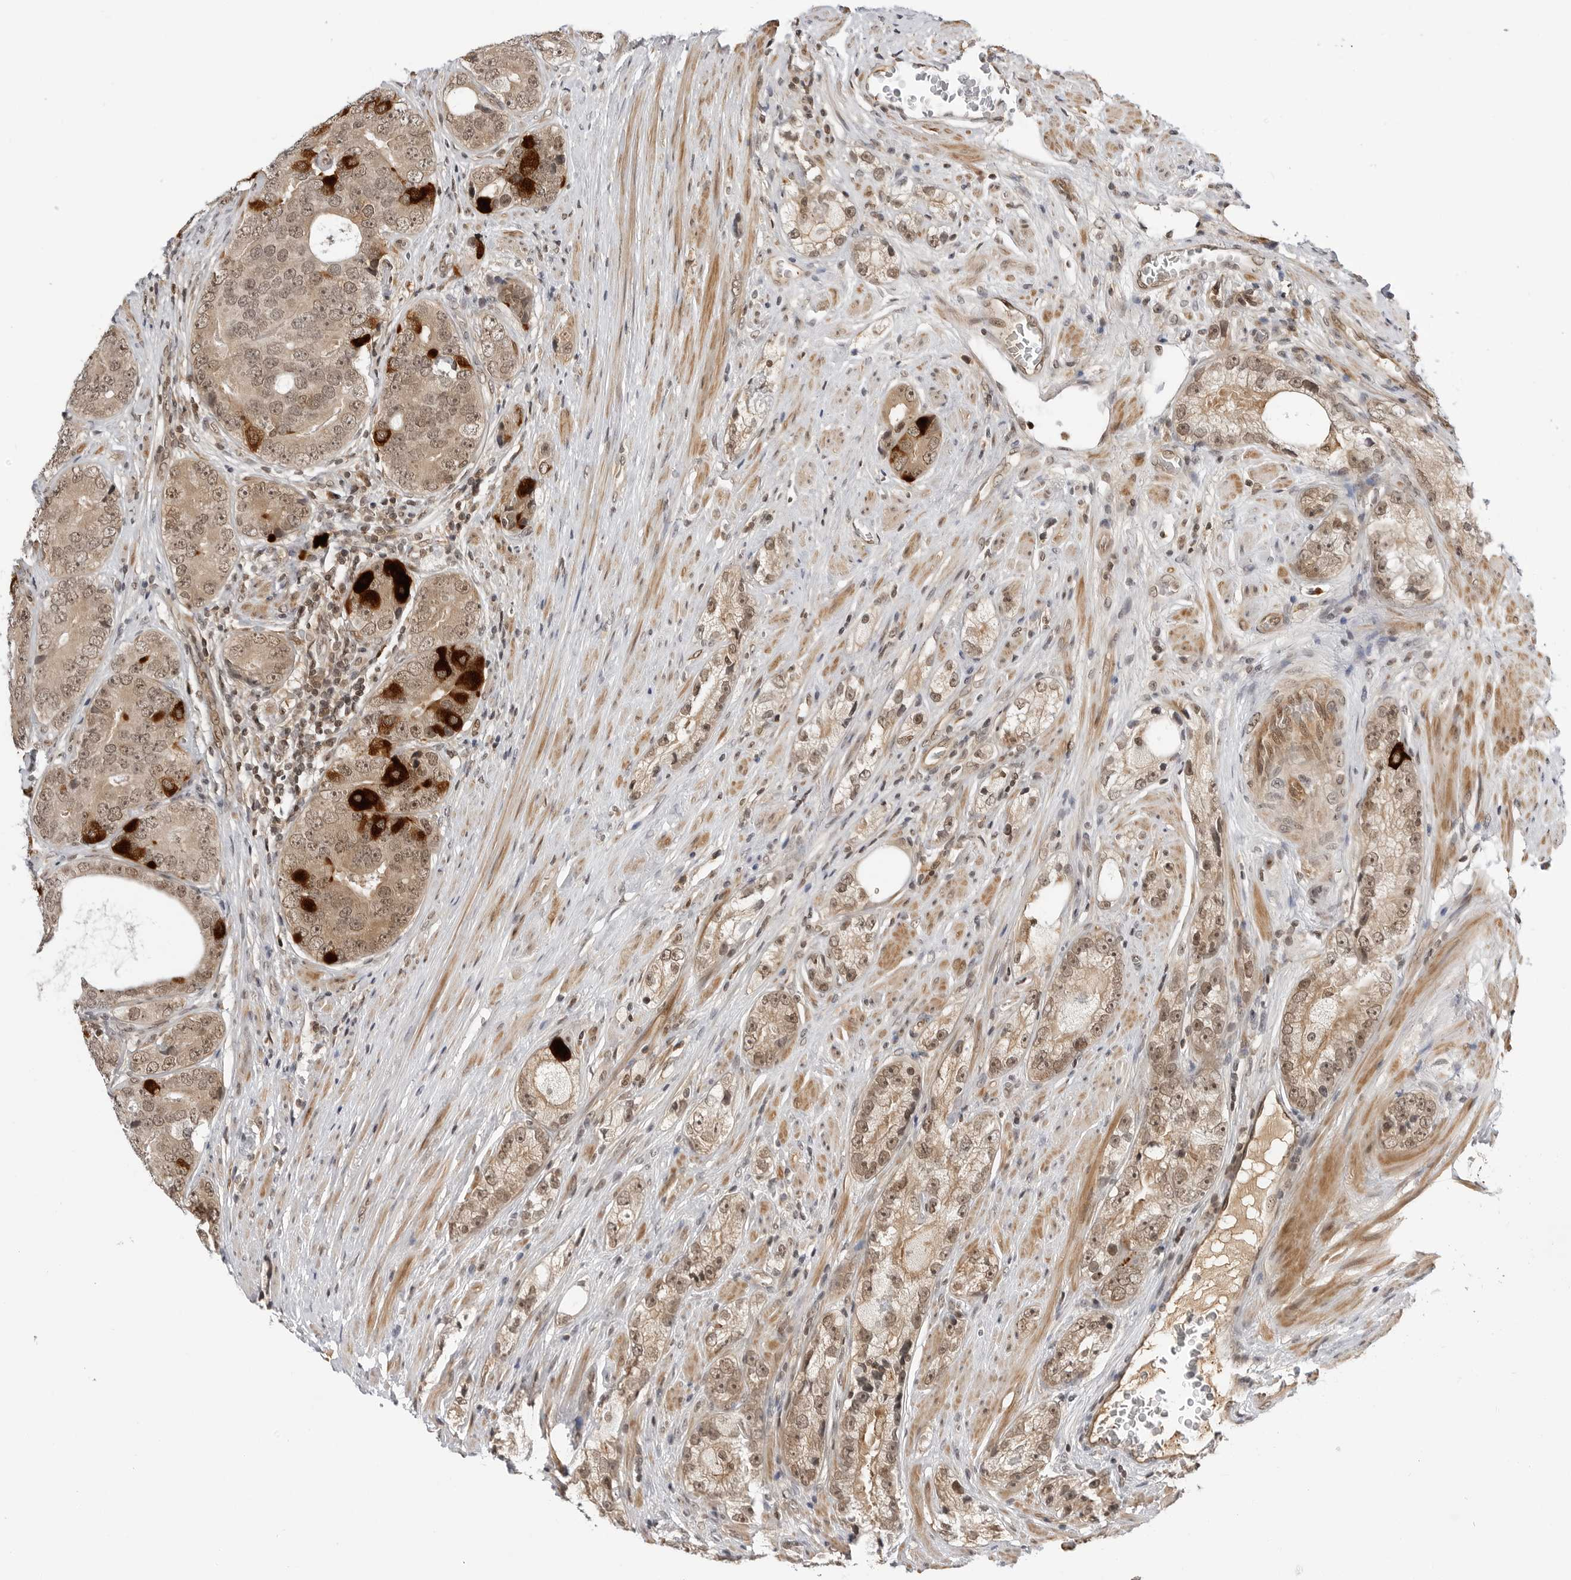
{"staining": {"intensity": "moderate", "quantity": "25%-75%", "location": "cytoplasmic/membranous,nuclear"}, "tissue": "prostate cancer", "cell_type": "Tumor cells", "image_type": "cancer", "snomed": [{"axis": "morphology", "description": "Adenocarcinoma, High grade"}, {"axis": "topography", "description": "Prostate"}], "caption": "Human prostate cancer stained with a brown dye demonstrates moderate cytoplasmic/membranous and nuclear positive staining in about 25%-75% of tumor cells.", "gene": "C8orf33", "patient": {"sex": "male", "age": 56}}